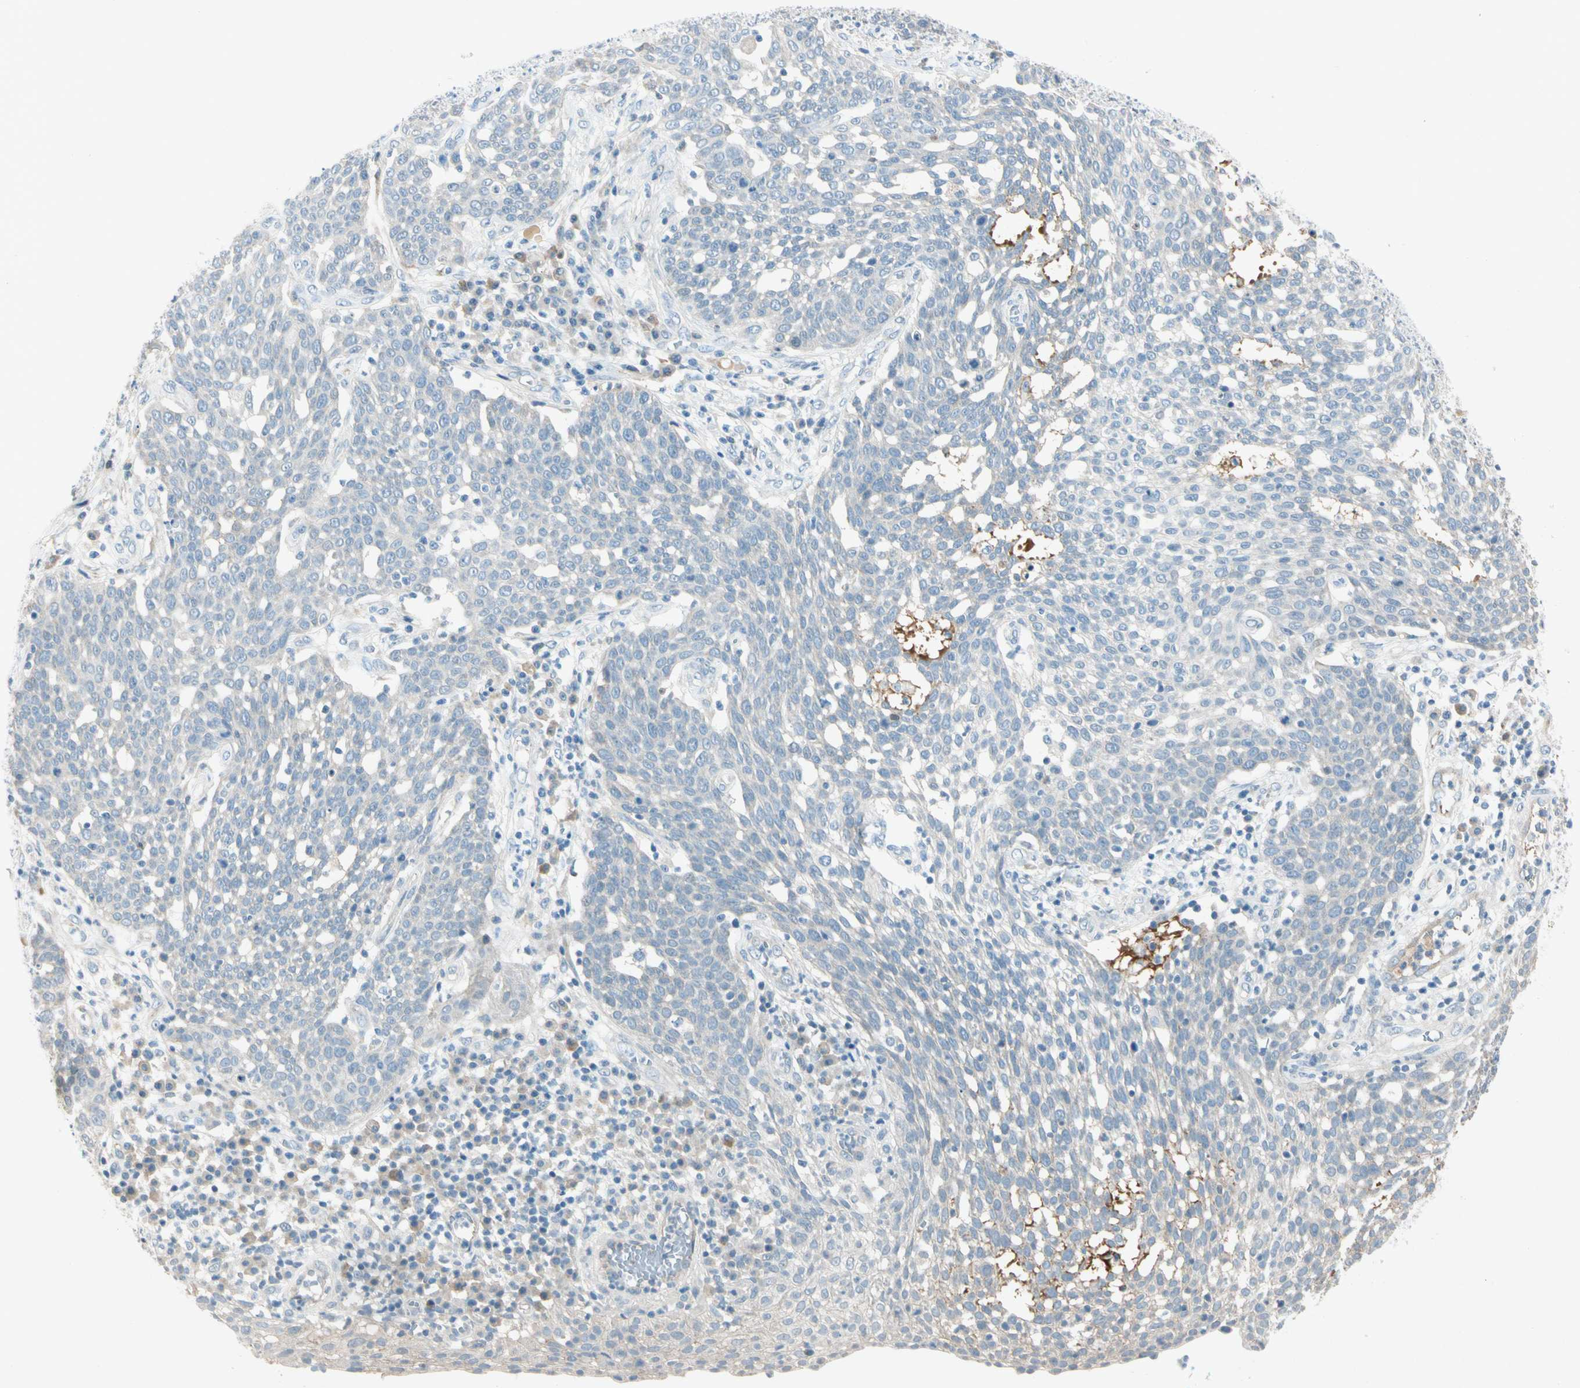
{"staining": {"intensity": "negative", "quantity": "none", "location": "none"}, "tissue": "cervical cancer", "cell_type": "Tumor cells", "image_type": "cancer", "snomed": [{"axis": "morphology", "description": "Squamous cell carcinoma, NOS"}, {"axis": "topography", "description": "Cervix"}], "caption": "Immunohistochemical staining of cervical cancer (squamous cell carcinoma) displays no significant expression in tumor cells.", "gene": "SERPIND1", "patient": {"sex": "female", "age": 34}}